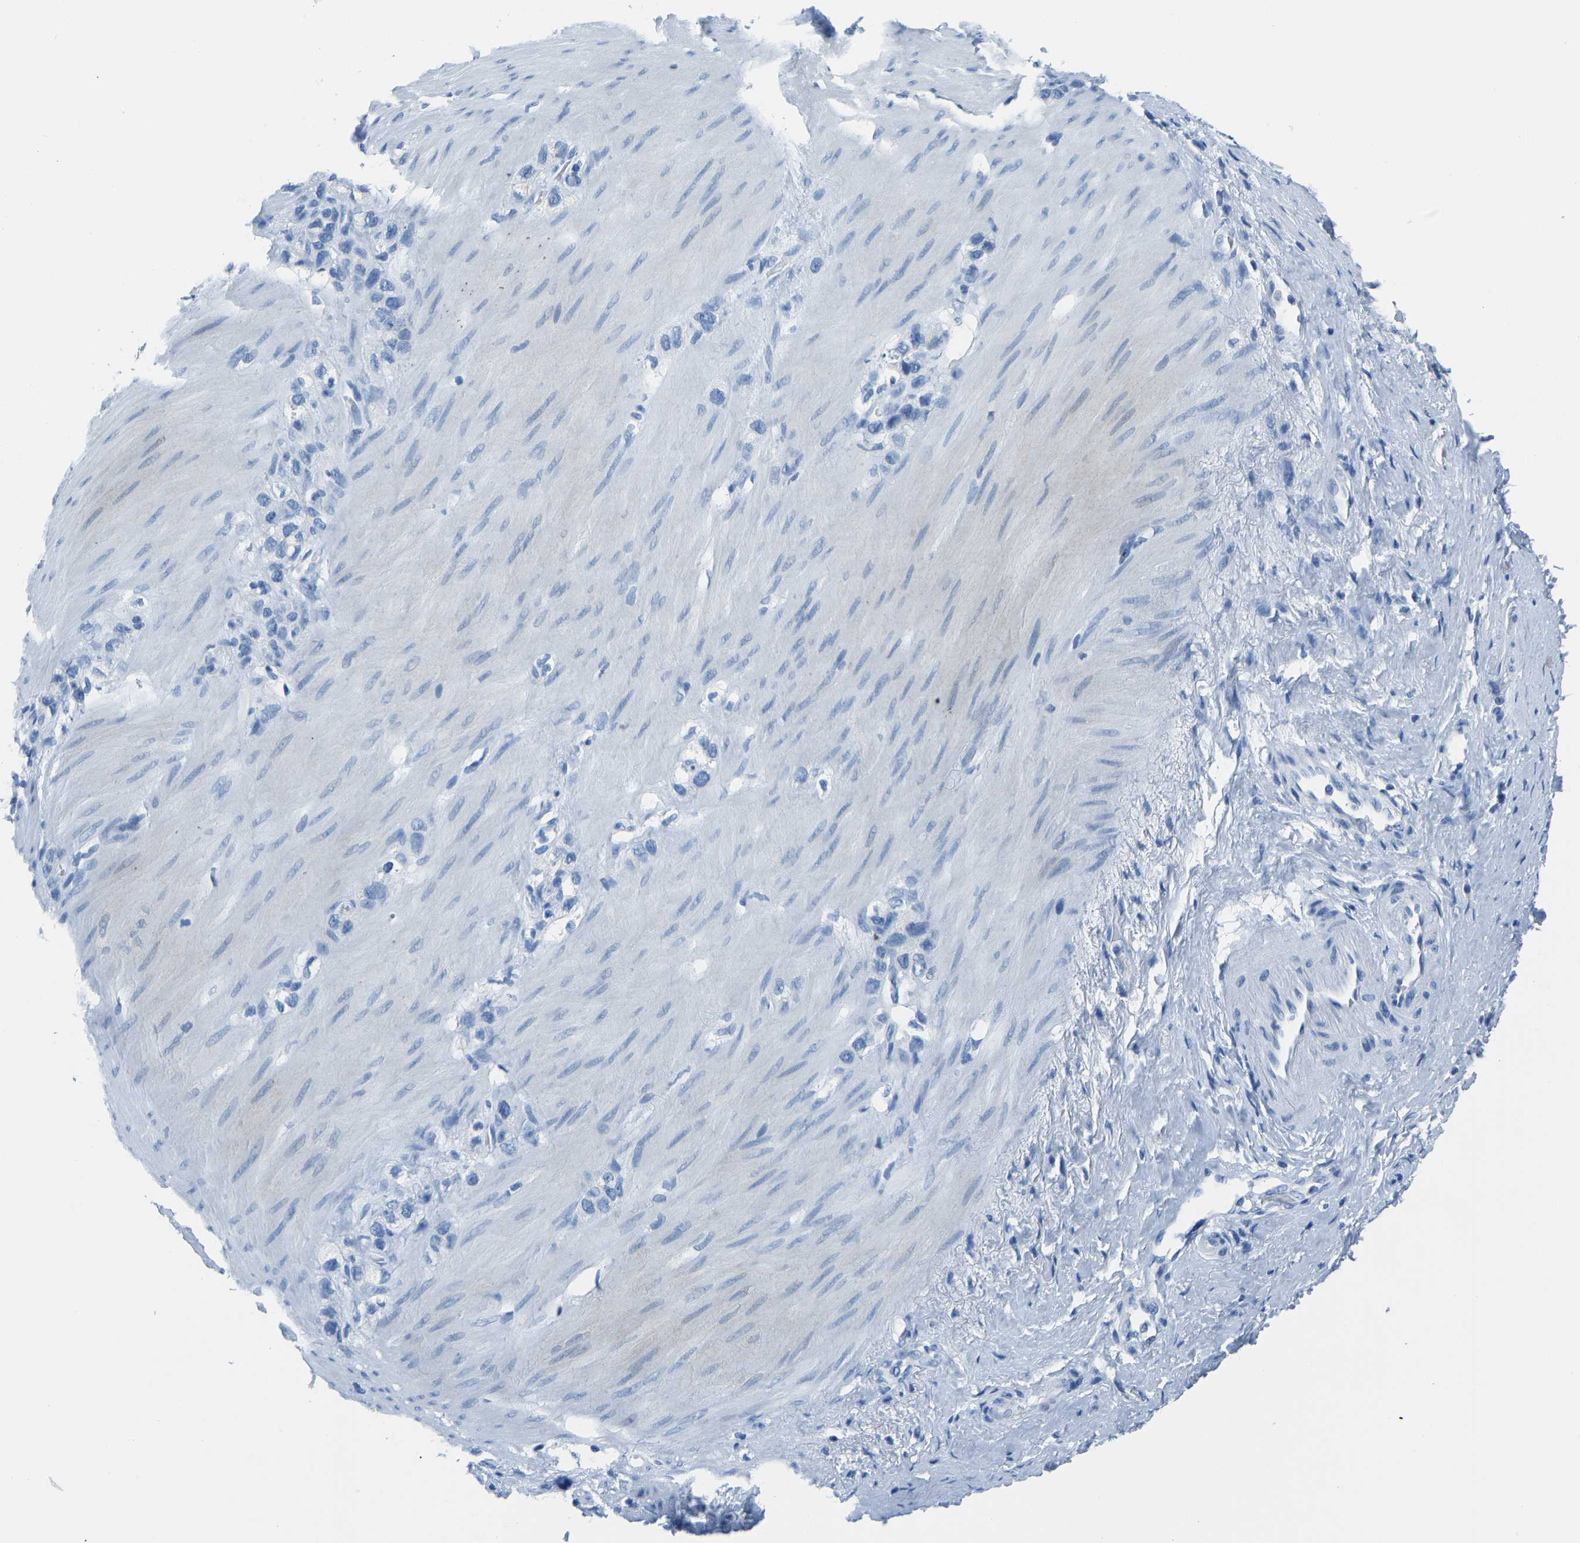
{"staining": {"intensity": "negative", "quantity": "none", "location": "none"}, "tissue": "stomach cancer", "cell_type": "Tumor cells", "image_type": "cancer", "snomed": [{"axis": "morphology", "description": "Normal tissue, NOS"}, {"axis": "morphology", "description": "Adenocarcinoma, NOS"}, {"axis": "morphology", "description": "Adenocarcinoma, High grade"}, {"axis": "topography", "description": "Stomach, upper"}, {"axis": "topography", "description": "Stomach"}], "caption": "The photomicrograph reveals no staining of tumor cells in stomach adenocarcinoma. (DAB (3,3'-diaminobenzidine) immunohistochemistry (IHC) visualized using brightfield microscopy, high magnification).", "gene": "SERPINB3", "patient": {"sex": "female", "age": 65}}